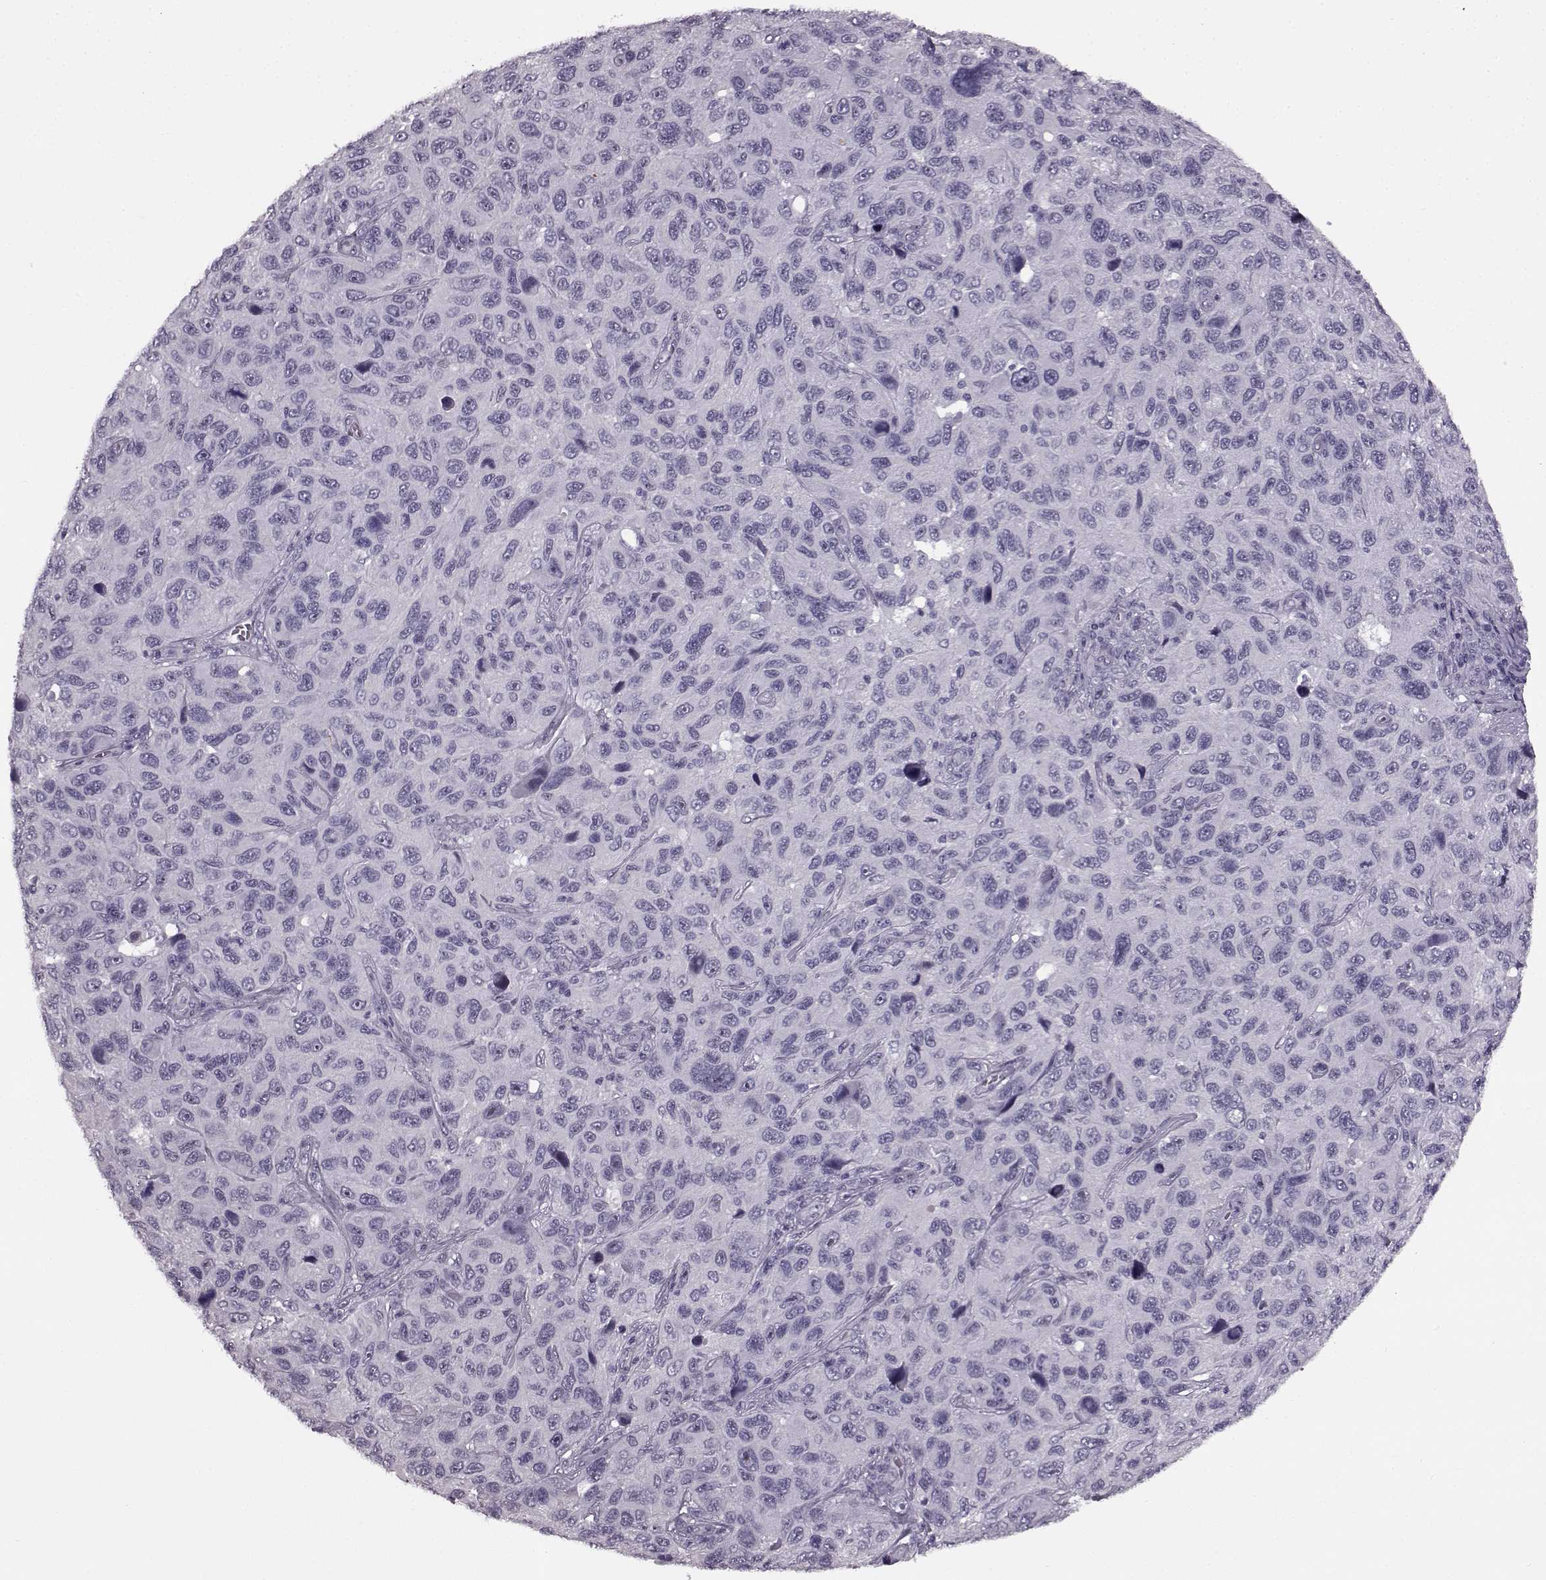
{"staining": {"intensity": "negative", "quantity": "none", "location": "none"}, "tissue": "melanoma", "cell_type": "Tumor cells", "image_type": "cancer", "snomed": [{"axis": "morphology", "description": "Malignant melanoma, NOS"}, {"axis": "topography", "description": "Skin"}], "caption": "High power microscopy image of an IHC micrograph of malignant melanoma, revealing no significant positivity in tumor cells.", "gene": "PRPH2", "patient": {"sex": "male", "age": 53}}